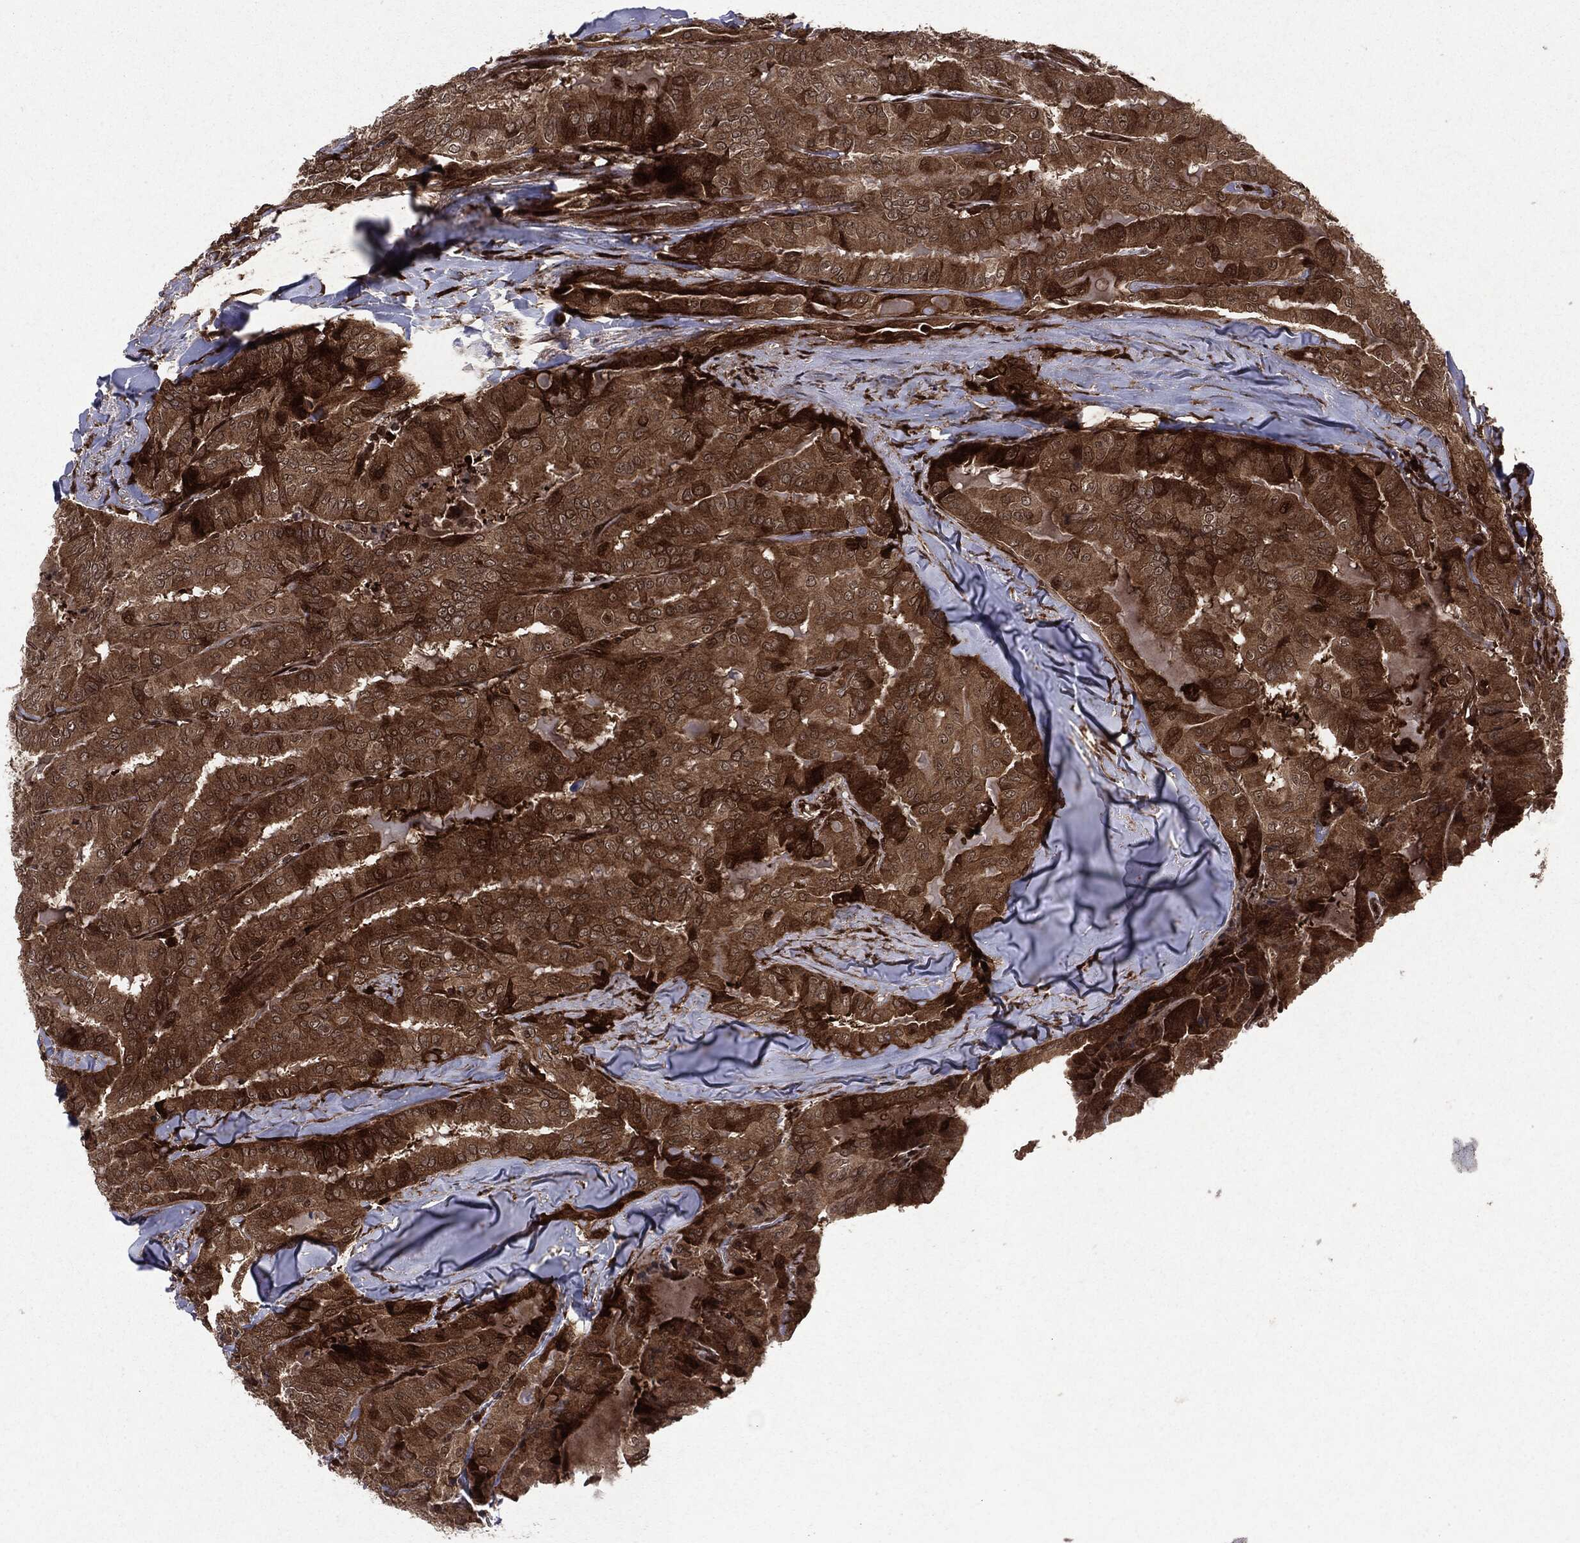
{"staining": {"intensity": "strong", "quantity": ">75%", "location": "cytoplasmic/membranous"}, "tissue": "thyroid cancer", "cell_type": "Tumor cells", "image_type": "cancer", "snomed": [{"axis": "morphology", "description": "Papillary adenocarcinoma, NOS"}, {"axis": "topography", "description": "Thyroid gland"}], "caption": "An immunohistochemistry photomicrograph of neoplastic tissue is shown. Protein staining in brown labels strong cytoplasmic/membranous positivity in thyroid papillary adenocarcinoma within tumor cells.", "gene": "OTUB1", "patient": {"sex": "female", "age": 68}}